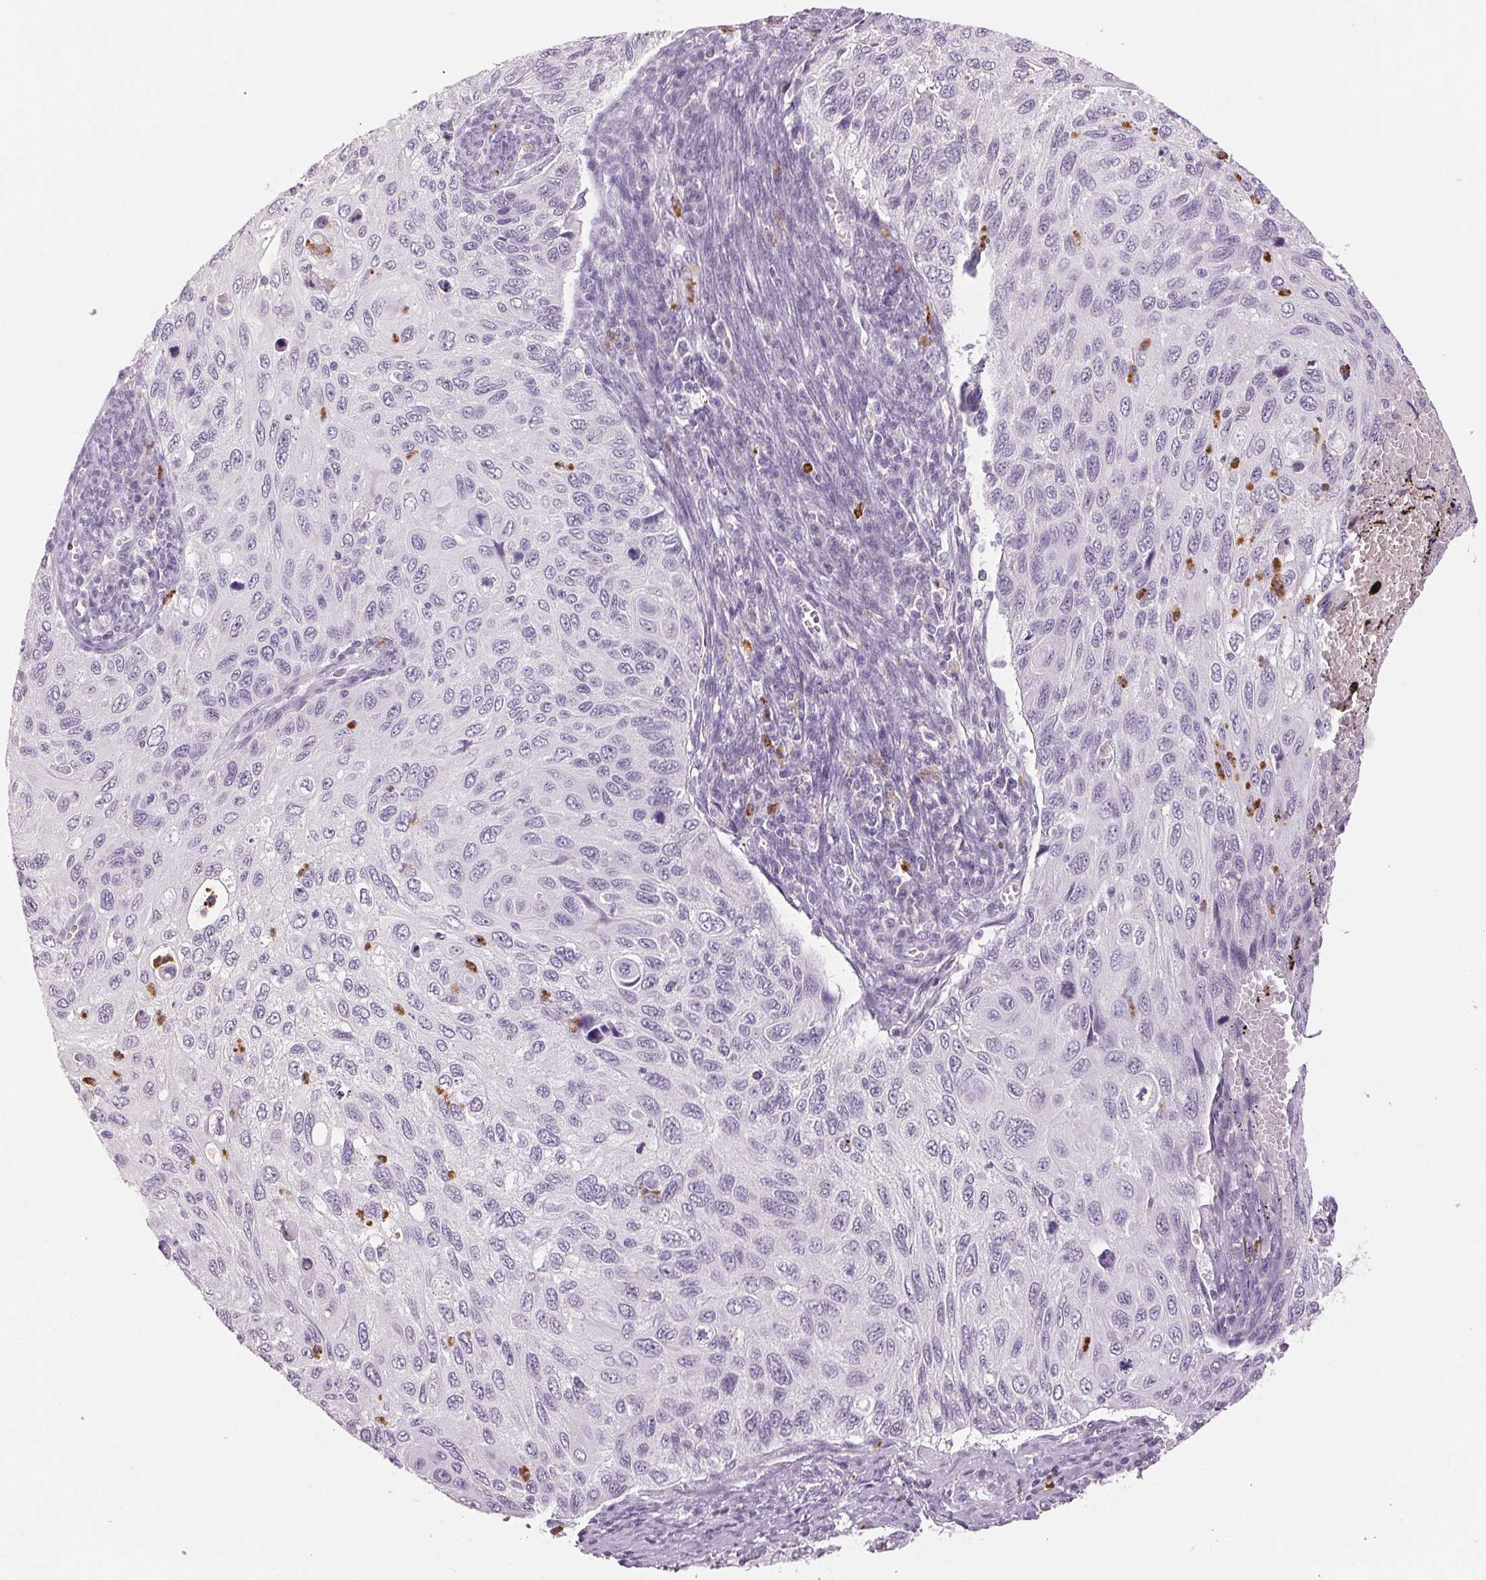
{"staining": {"intensity": "negative", "quantity": "none", "location": "none"}, "tissue": "cervical cancer", "cell_type": "Tumor cells", "image_type": "cancer", "snomed": [{"axis": "morphology", "description": "Squamous cell carcinoma, NOS"}, {"axis": "topography", "description": "Cervix"}], "caption": "Cervical cancer stained for a protein using immunohistochemistry (IHC) shows no positivity tumor cells.", "gene": "LTF", "patient": {"sex": "female", "age": 70}}